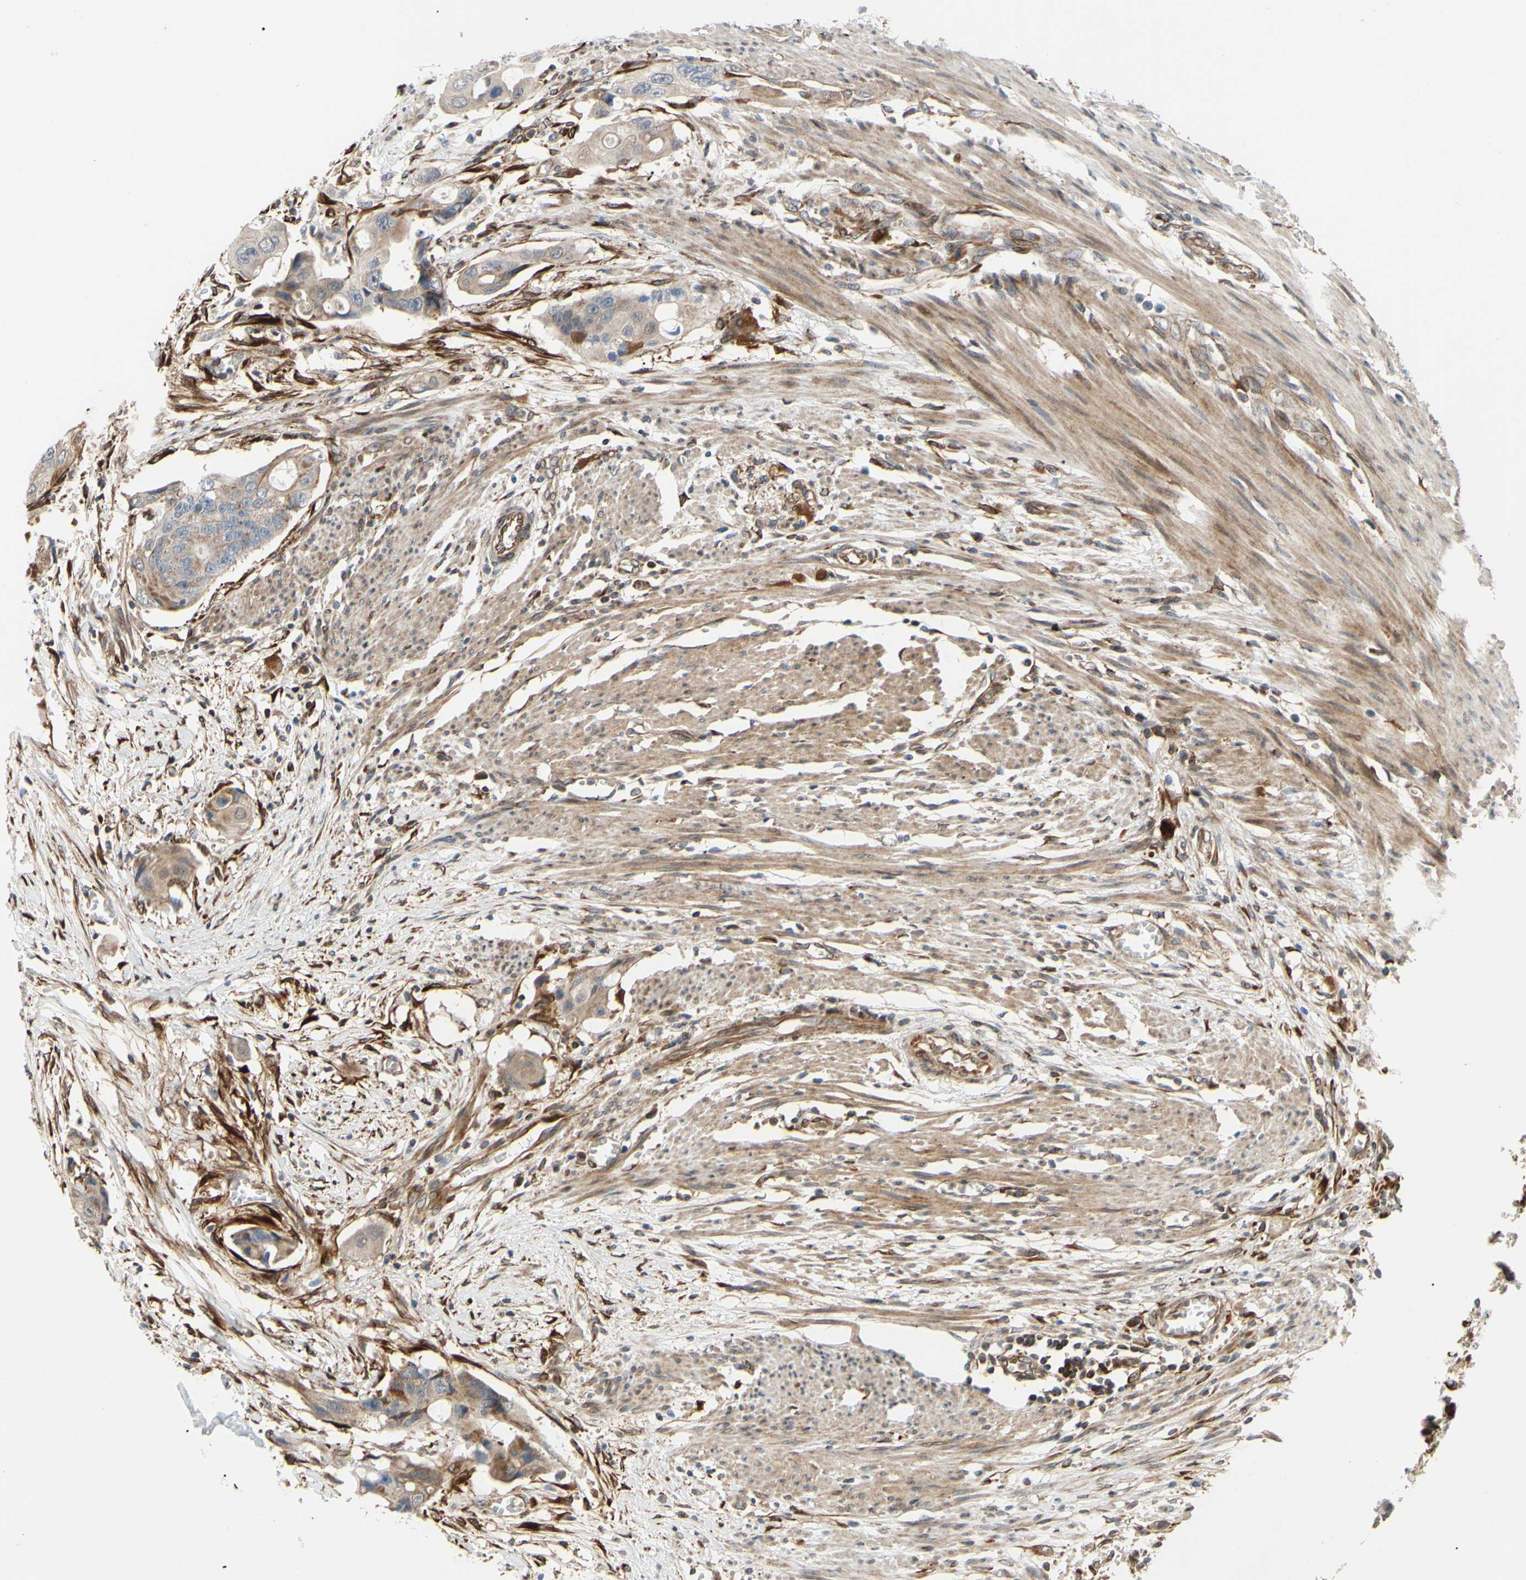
{"staining": {"intensity": "weak", "quantity": ">75%", "location": "cytoplasmic/membranous"}, "tissue": "colorectal cancer", "cell_type": "Tumor cells", "image_type": "cancer", "snomed": [{"axis": "morphology", "description": "Adenocarcinoma, NOS"}, {"axis": "topography", "description": "Colon"}], "caption": "Weak cytoplasmic/membranous positivity is appreciated in about >75% of tumor cells in colorectal cancer (adenocarcinoma).", "gene": "PRAF2", "patient": {"sex": "female", "age": 57}}